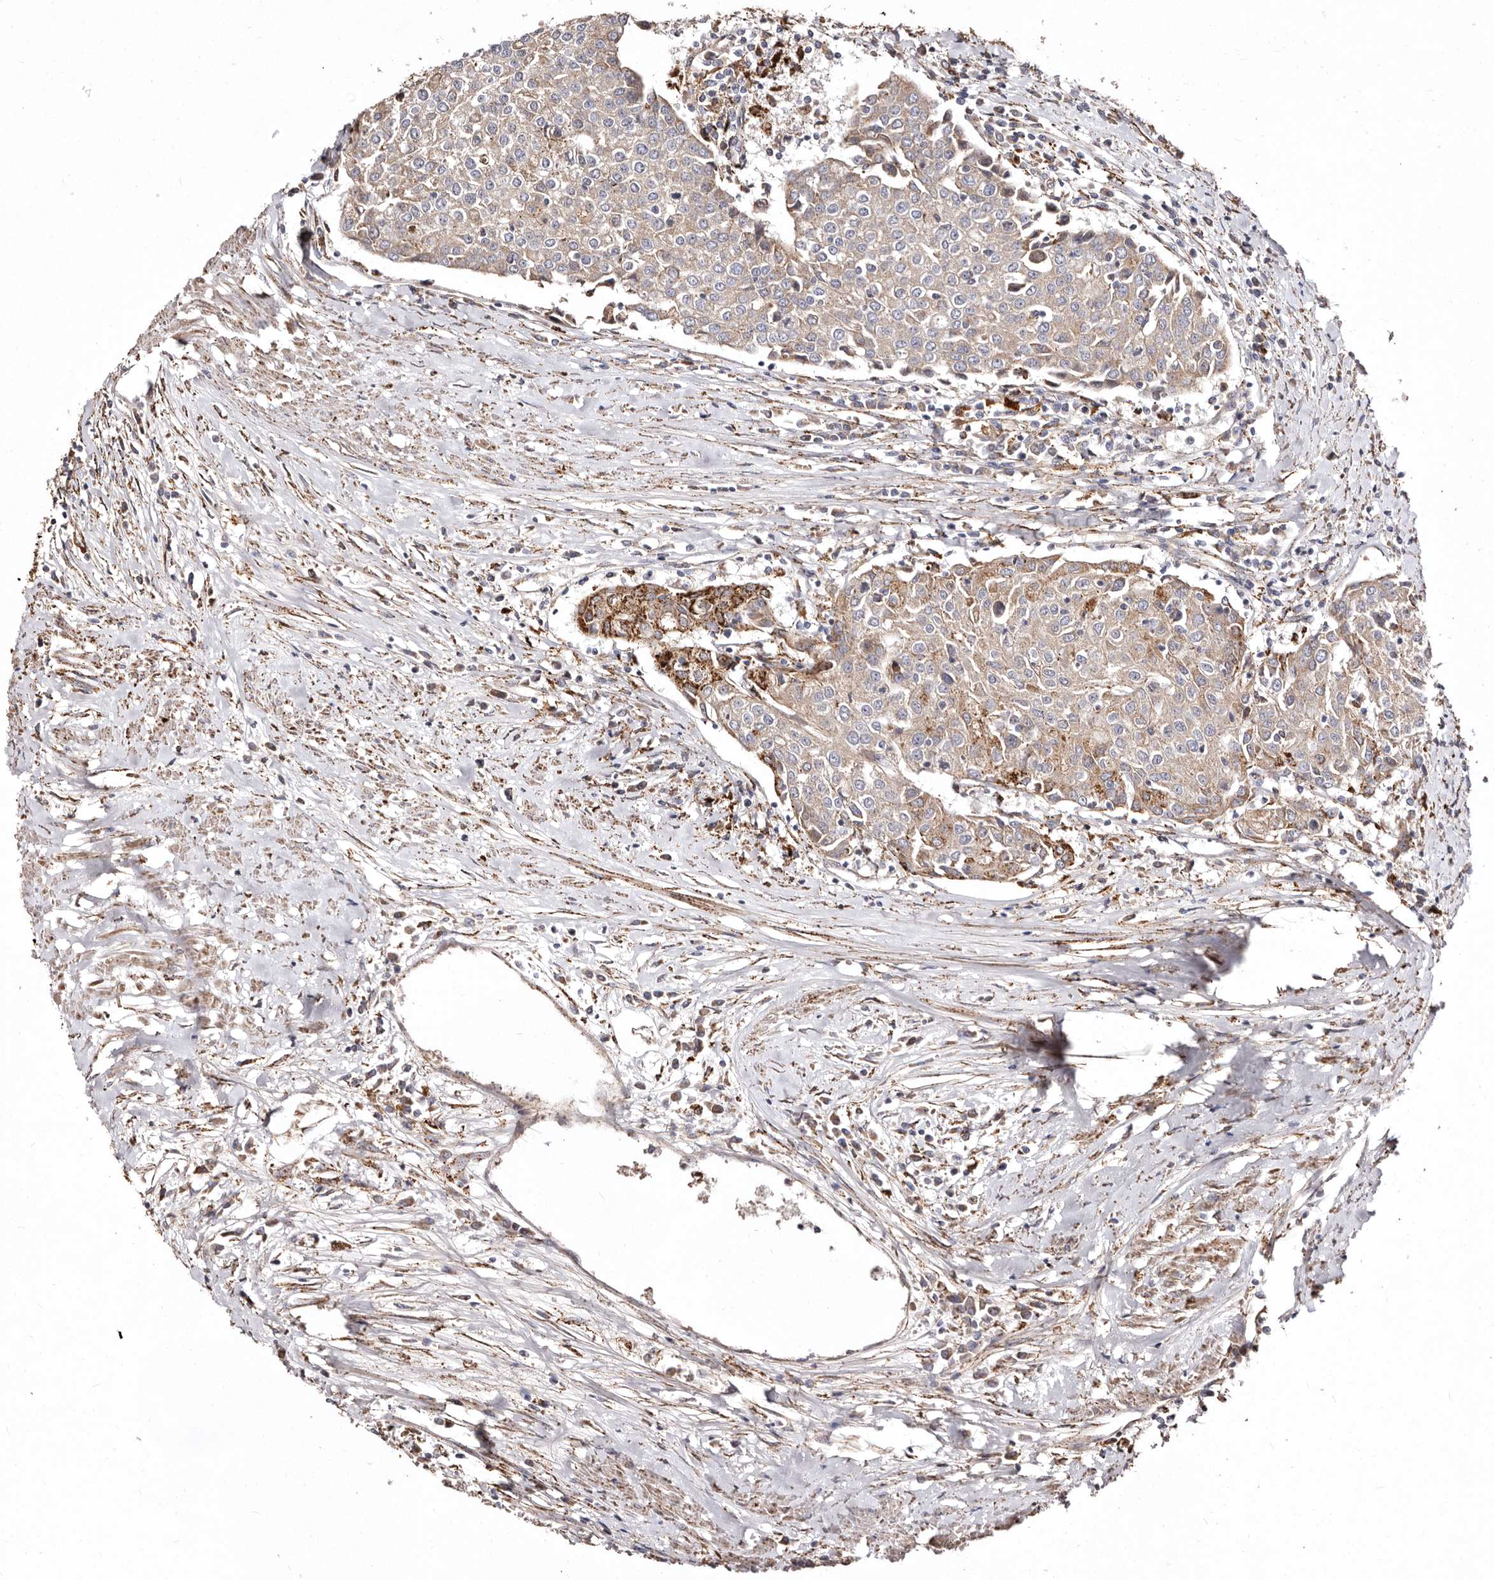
{"staining": {"intensity": "moderate", "quantity": "<25%", "location": "cytoplasmic/membranous"}, "tissue": "urothelial cancer", "cell_type": "Tumor cells", "image_type": "cancer", "snomed": [{"axis": "morphology", "description": "Urothelial carcinoma, High grade"}, {"axis": "topography", "description": "Urinary bladder"}], "caption": "Moderate cytoplasmic/membranous expression is seen in about <25% of tumor cells in high-grade urothelial carcinoma. The staining was performed using DAB (3,3'-diaminobenzidine), with brown indicating positive protein expression. Nuclei are stained blue with hematoxylin.", "gene": "LUZP1", "patient": {"sex": "female", "age": 85}}